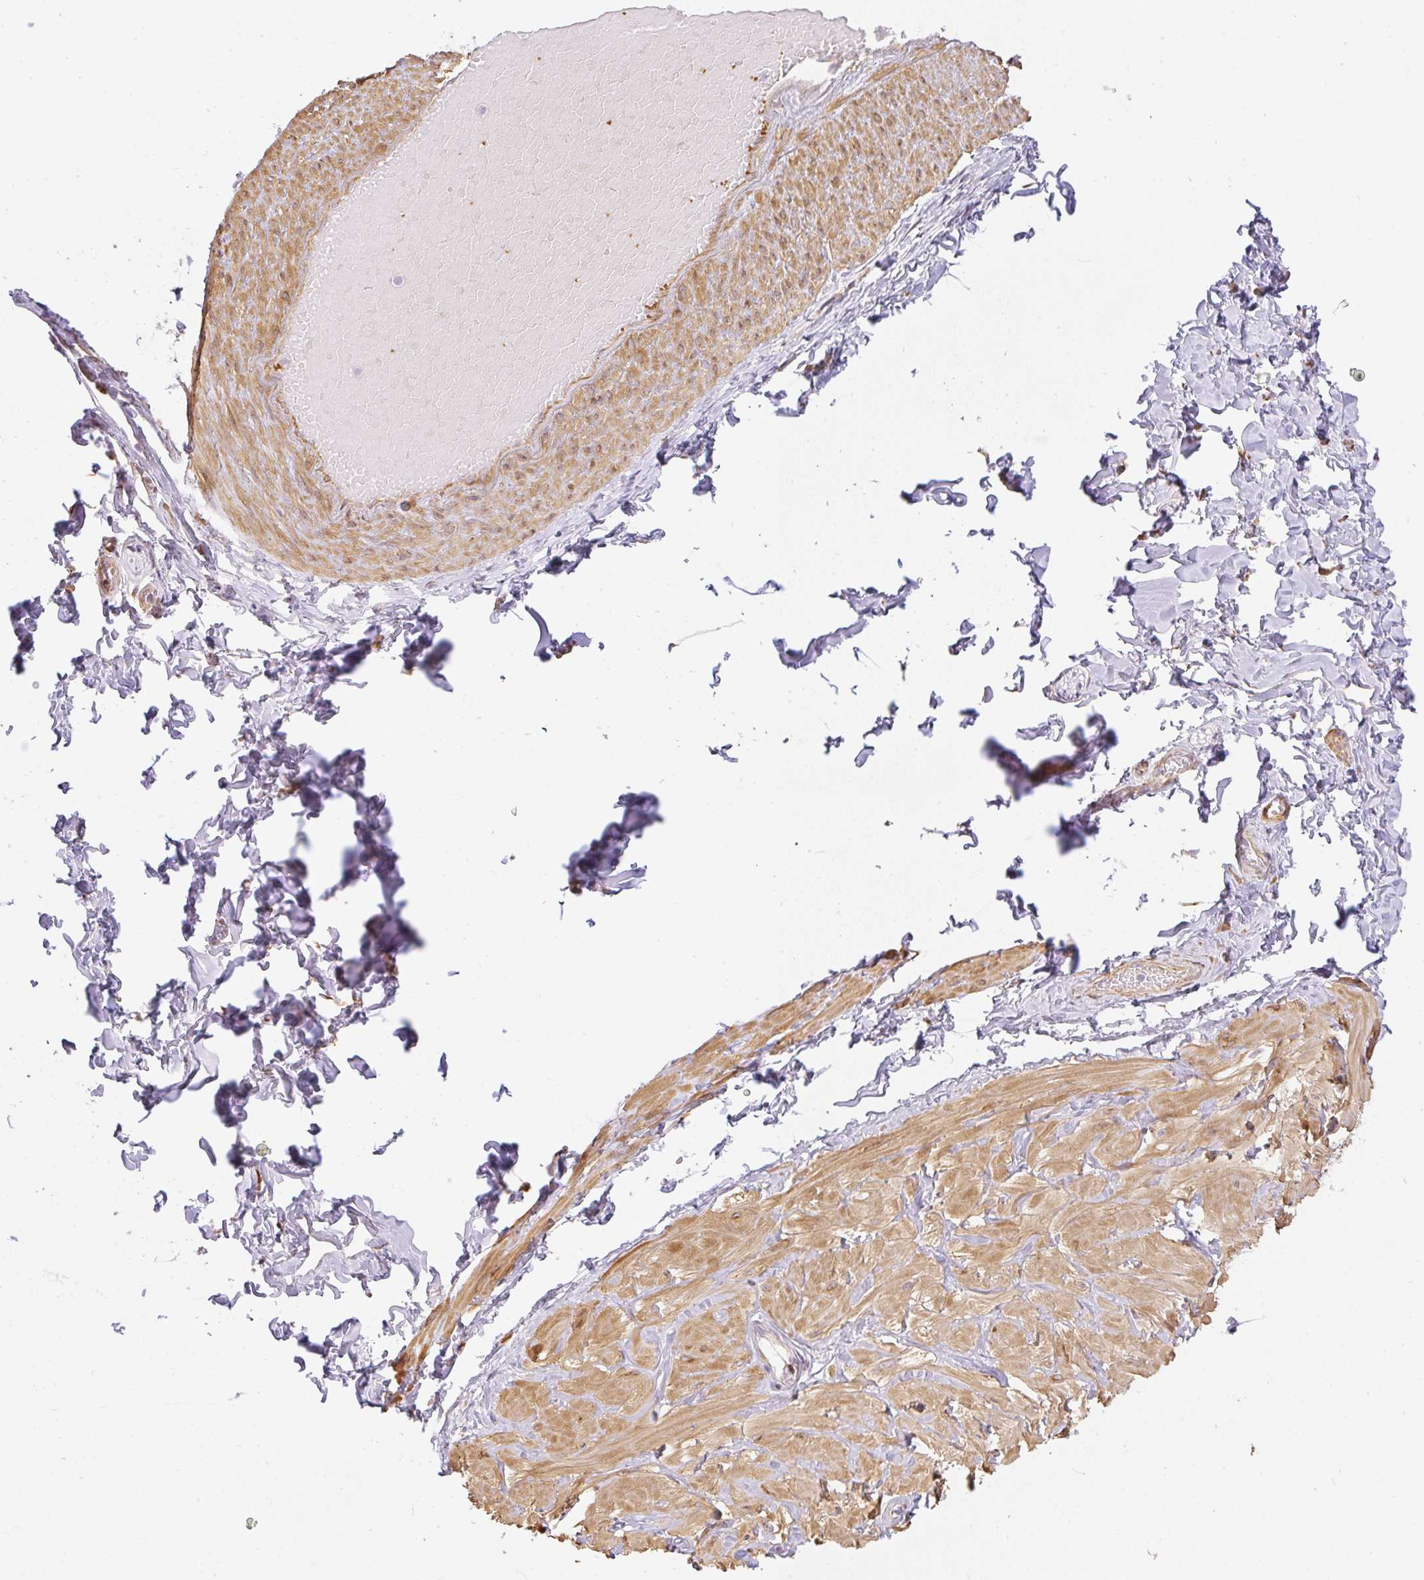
{"staining": {"intensity": "negative", "quantity": "none", "location": "none"}, "tissue": "adipose tissue", "cell_type": "Adipocytes", "image_type": "normal", "snomed": [{"axis": "morphology", "description": "Normal tissue, NOS"}, {"axis": "topography", "description": "Soft tissue"}, {"axis": "topography", "description": "Adipose tissue"}, {"axis": "topography", "description": "Vascular tissue"}, {"axis": "topography", "description": "Peripheral nerve tissue"}], "caption": "This image is of benign adipose tissue stained with IHC to label a protein in brown with the nuclei are counter-stained blue. There is no expression in adipocytes.", "gene": "SULF1", "patient": {"sex": "male", "age": 29}}